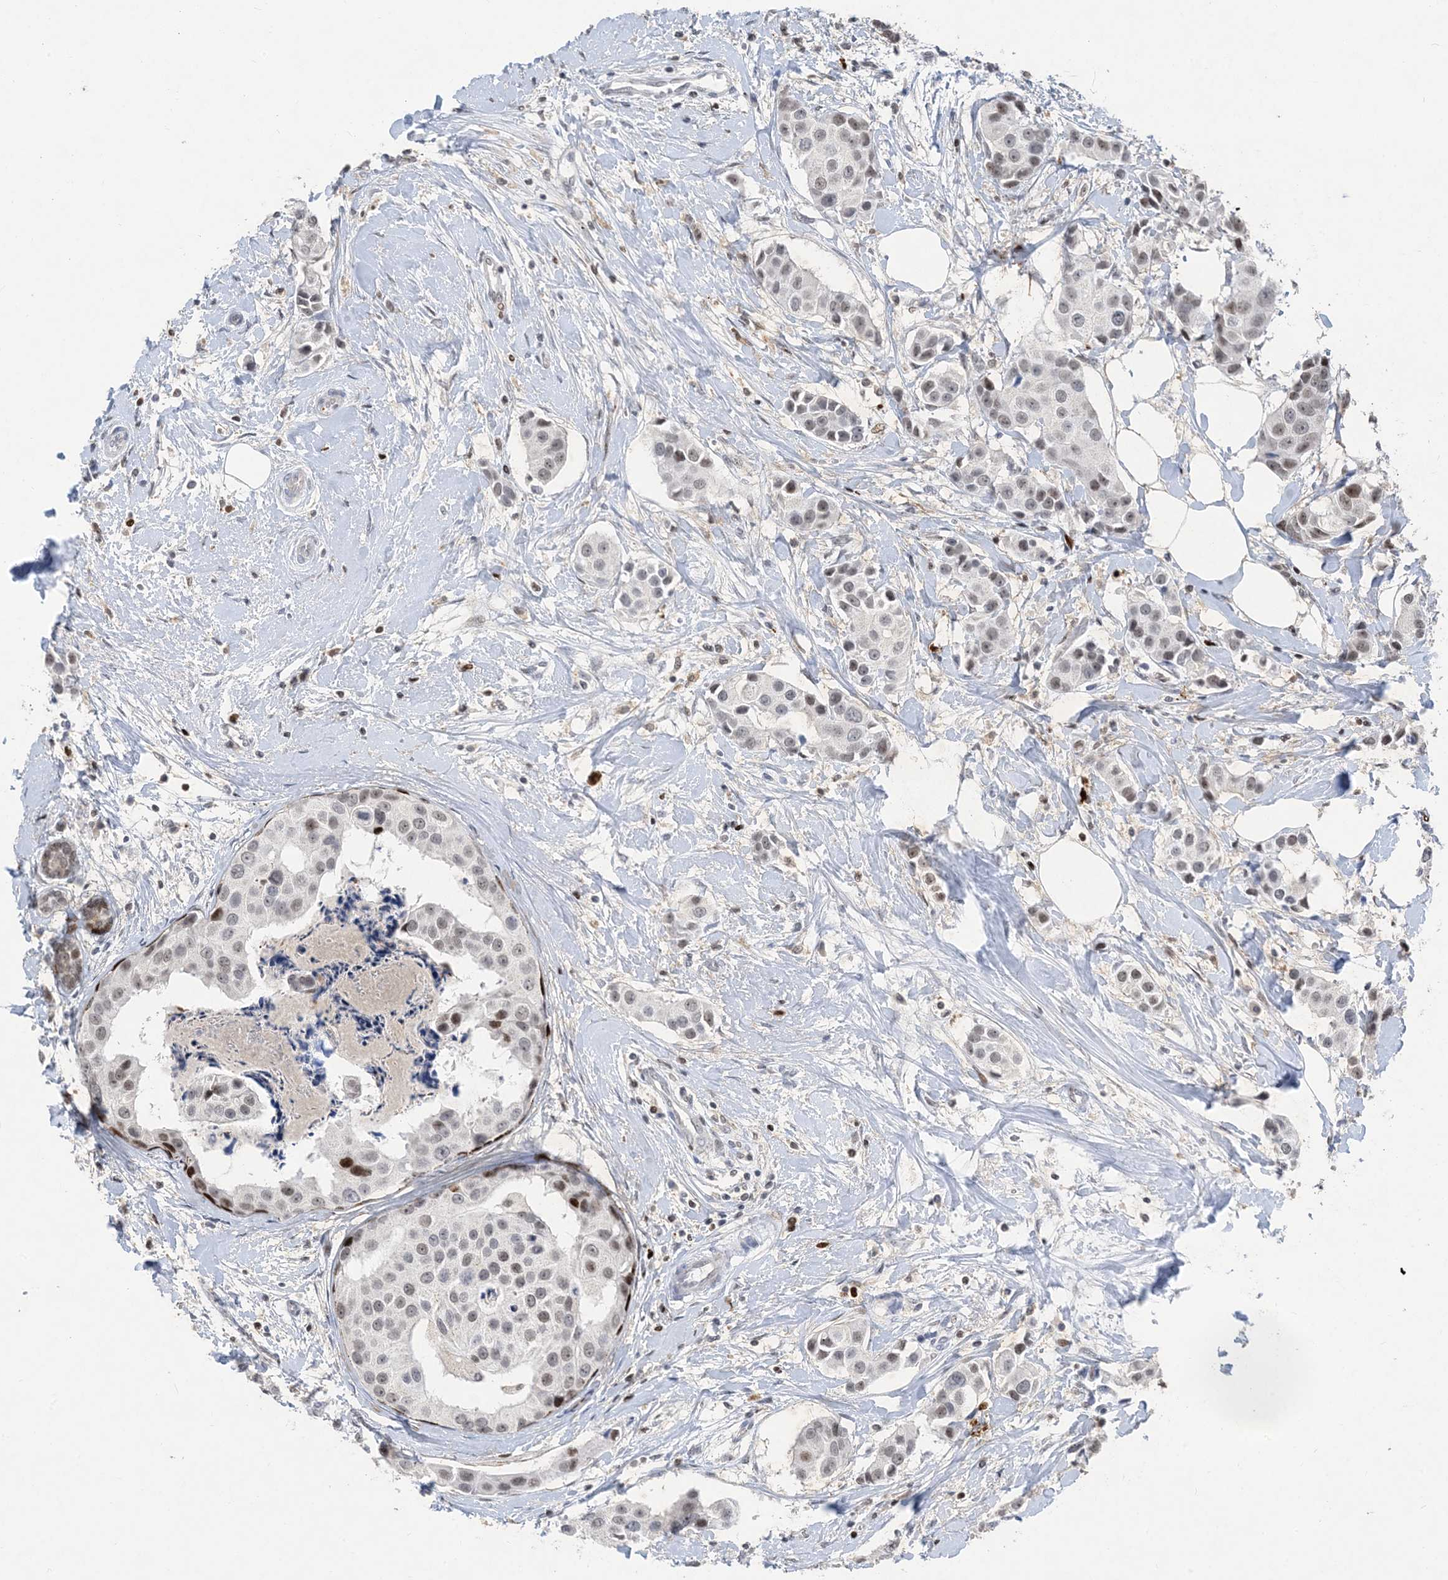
{"staining": {"intensity": "moderate", "quantity": "<25%", "location": "nuclear"}, "tissue": "breast cancer", "cell_type": "Tumor cells", "image_type": "cancer", "snomed": [{"axis": "morphology", "description": "Normal tissue, NOS"}, {"axis": "morphology", "description": "Duct carcinoma"}, {"axis": "topography", "description": "Breast"}], "caption": "High-magnification brightfield microscopy of breast cancer stained with DAB (brown) and counterstained with hematoxylin (blue). tumor cells exhibit moderate nuclear positivity is appreciated in approximately<25% of cells.", "gene": "SLC25A53", "patient": {"sex": "female", "age": 39}}